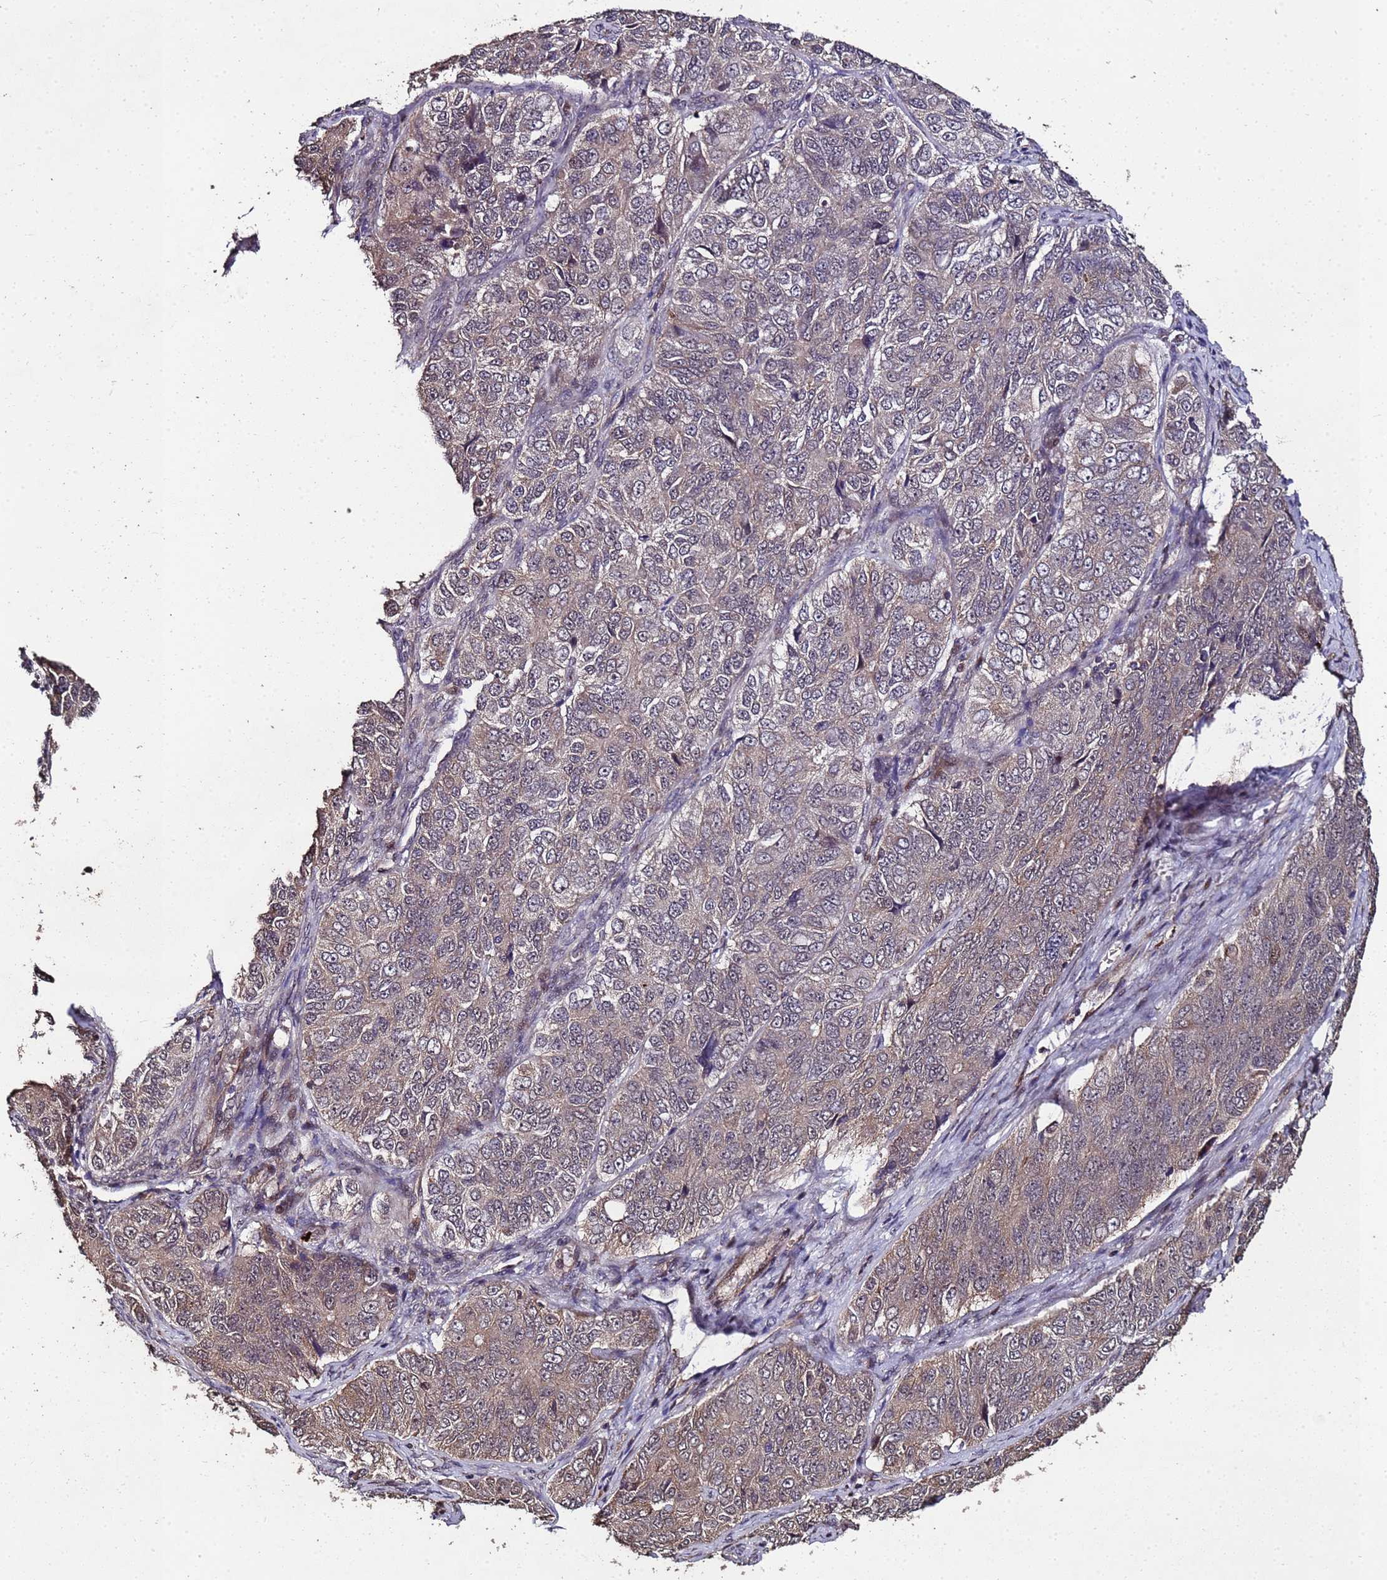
{"staining": {"intensity": "weak", "quantity": ">75%", "location": "cytoplasmic/membranous"}, "tissue": "ovarian cancer", "cell_type": "Tumor cells", "image_type": "cancer", "snomed": [{"axis": "morphology", "description": "Carcinoma, endometroid"}, {"axis": "topography", "description": "Ovary"}], "caption": "Immunohistochemistry (DAB (3,3'-diaminobenzidine)) staining of endometroid carcinoma (ovarian) shows weak cytoplasmic/membranous protein expression in approximately >75% of tumor cells.", "gene": "PRODH", "patient": {"sex": "female", "age": 51}}